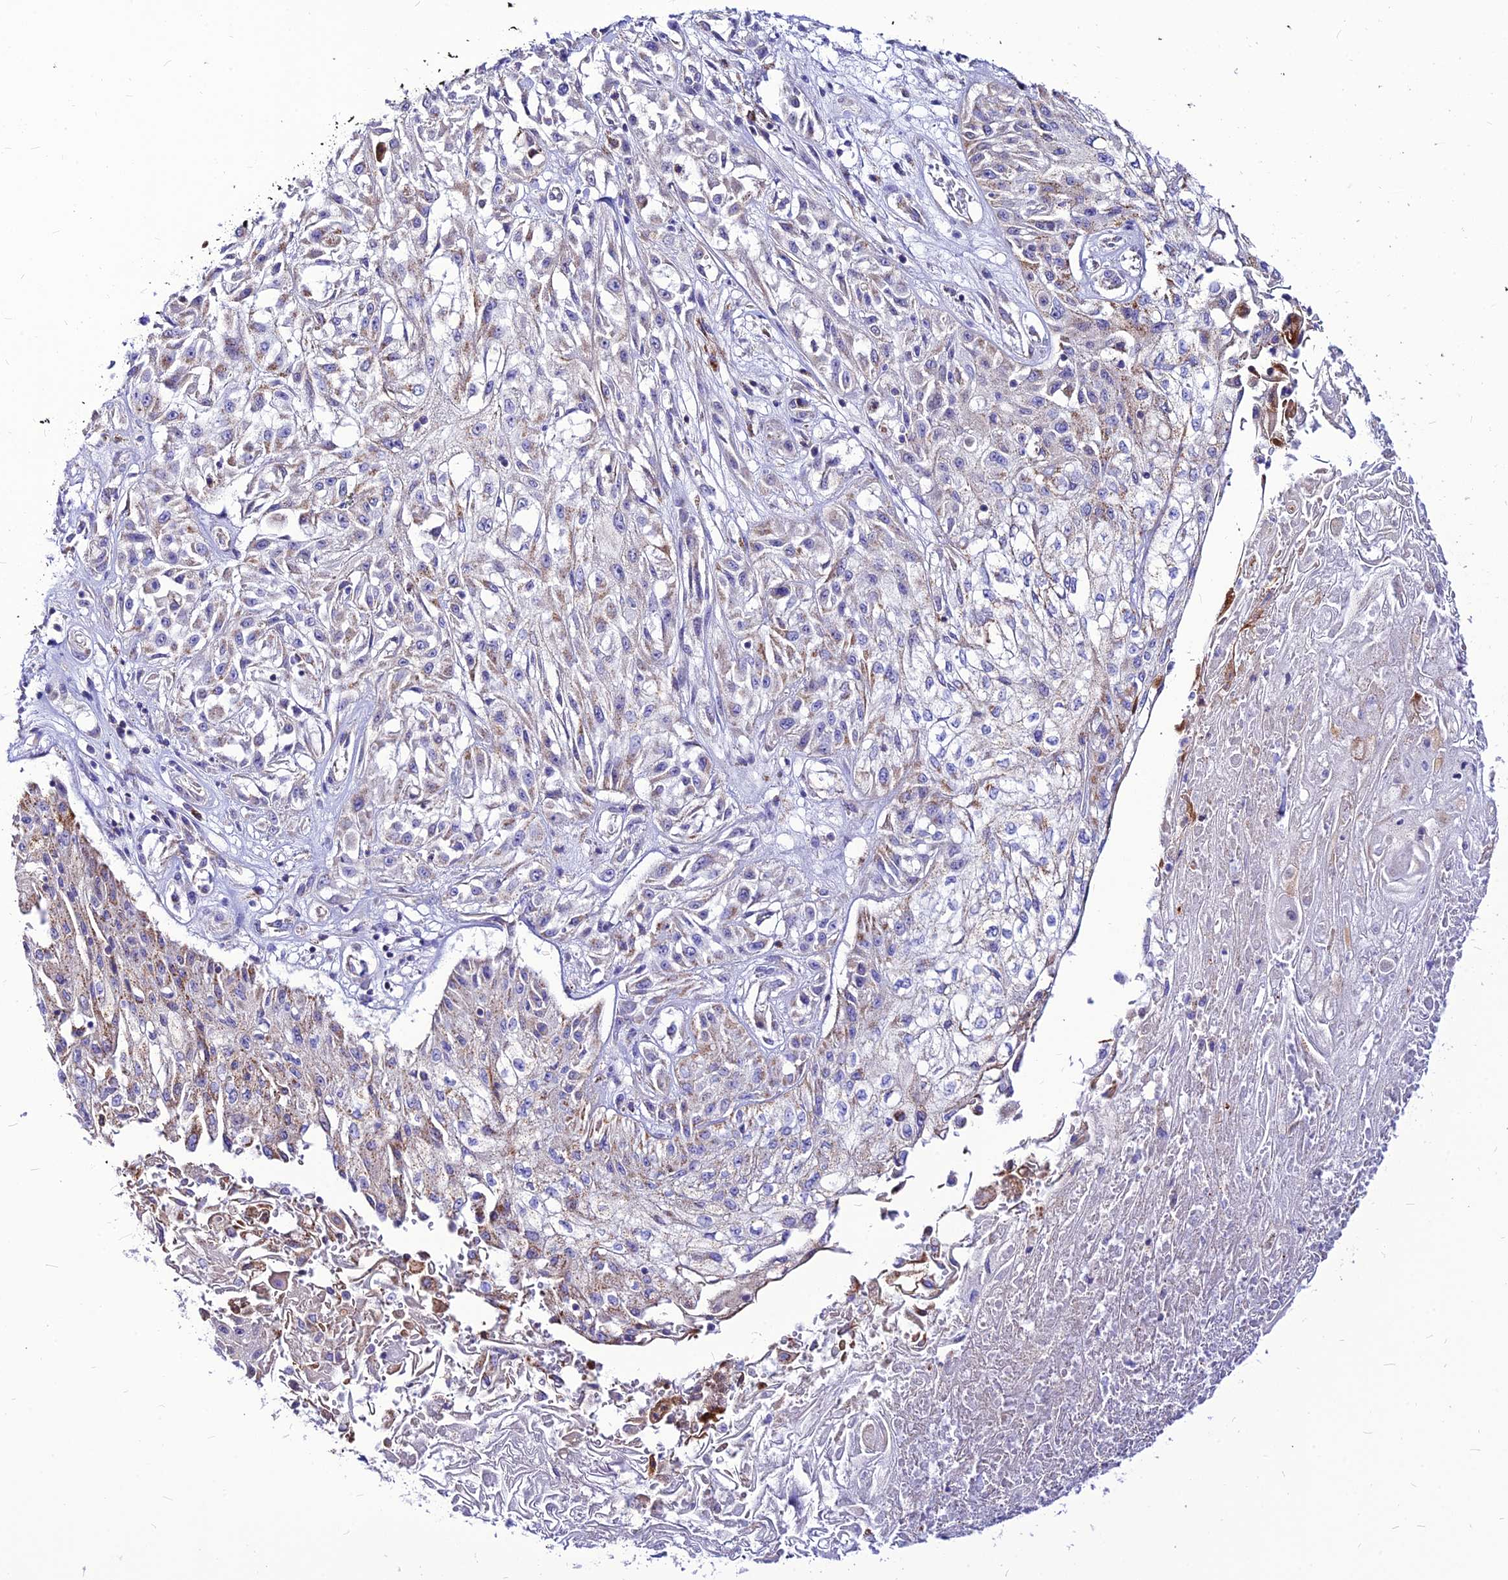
{"staining": {"intensity": "moderate", "quantity": "<25%", "location": "cytoplasmic/membranous"}, "tissue": "skin cancer", "cell_type": "Tumor cells", "image_type": "cancer", "snomed": [{"axis": "morphology", "description": "Squamous cell carcinoma, NOS"}, {"axis": "morphology", "description": "Squamous cell carcinoma, metastatic, NOS"}, {"axis": "topography", "description": "Skin"}, {"axis": "topography", "description": "Lymph node"}], "caption": "IHC histopathology image of neoplastic tissue: metastatic squamous cell carcinoma (skin) stained using immunohistochemistry (IHC) shows low levels of moderate protein expression localized specifically in the cytoplasmic/membranous of tumor cells, appearing as a cytoplasmic/membranous brown color.", "gene": "ECI1", "patient": {"sex": "male", "age": 75}}